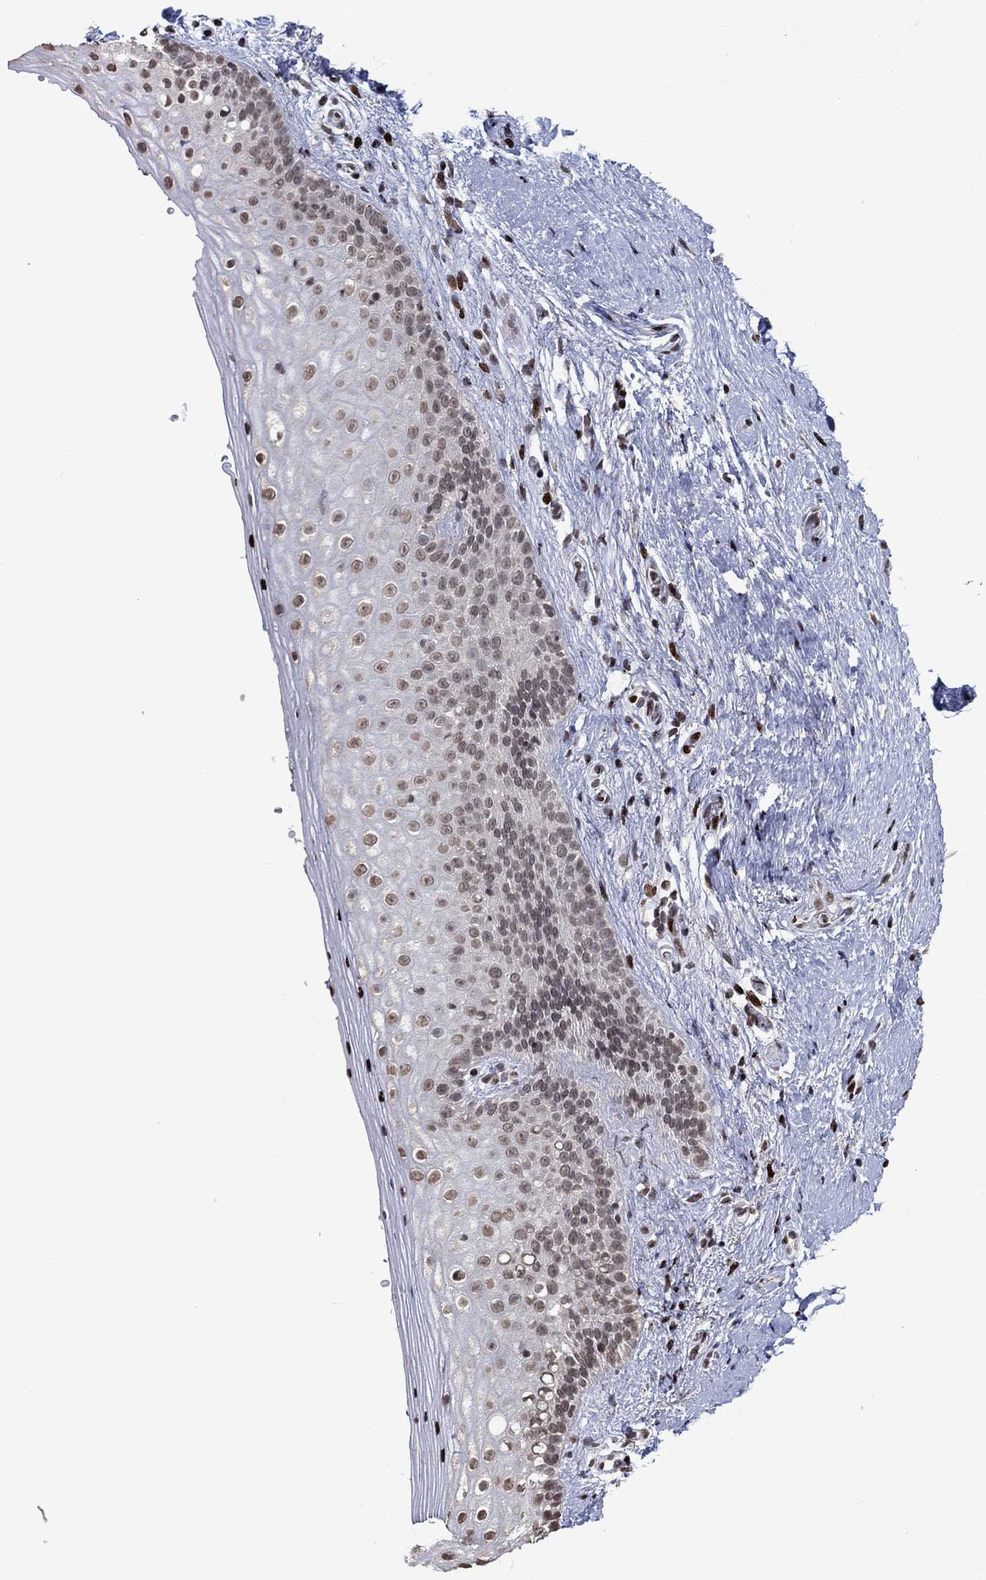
{"staining": {"intensity": "strong", "quantity": "<25%", "location": "nuclear"}, "tissue": "vagina", "cell_type": "Squamous epithelial cells", "image_type": "normal", "snomed": [{"axis": "morphology", "description": "Normal tissue, NOS"}, {"axis": "topography", "description": "Vagina"}], "caption": "Human vagina stained with a brown dye shows strong nuclear positive positivity in approximately <25% of squamous epithelial cells.", "gene": "SRSF3", "patient": {"sex": "female", "age": 47}}